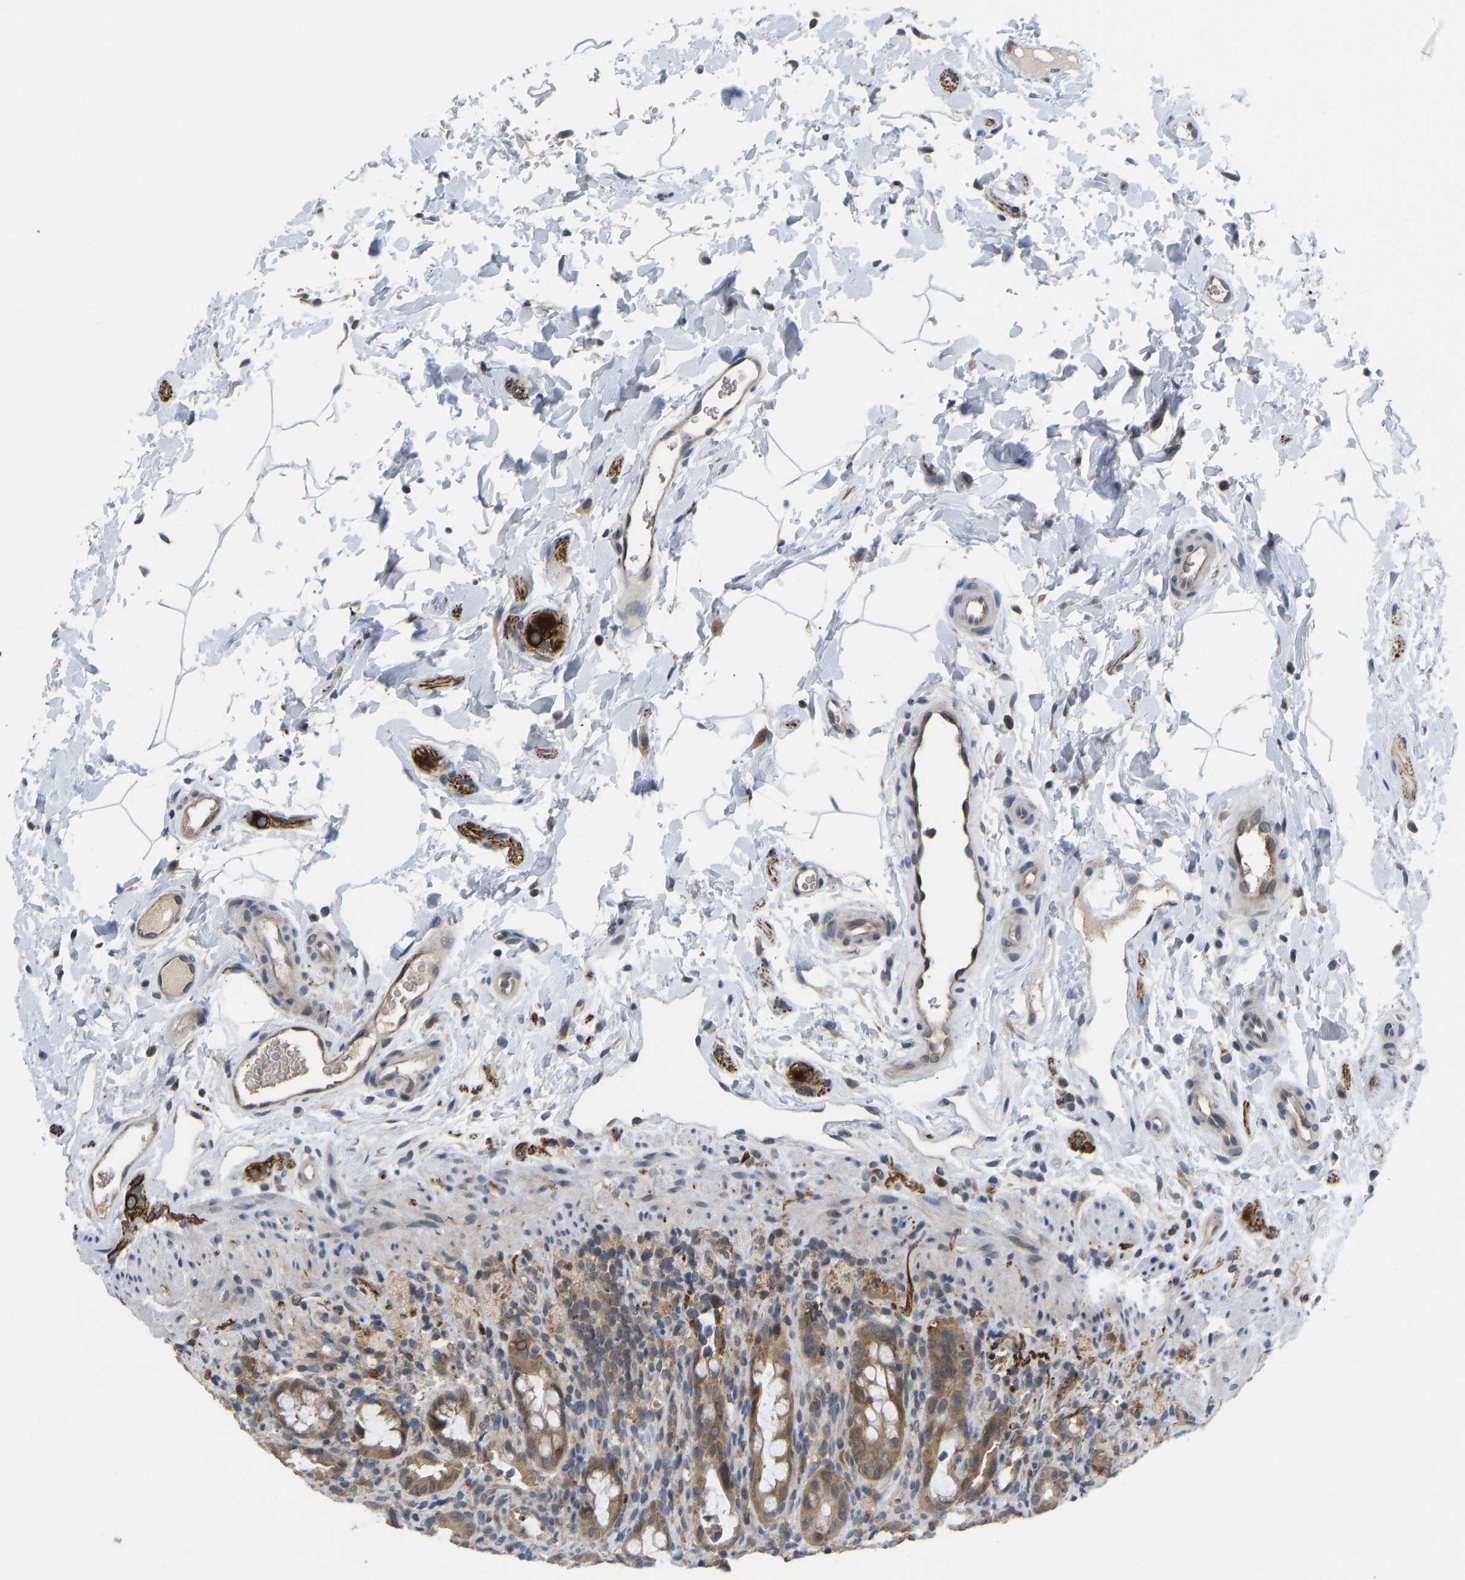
{"staining": {"intensity": "strong", "quantity": ">75%", "location": "cytoplasmic/membranous"}, "tissue": "rectum", "cell_type": "Glandular cells", "image_type": "normal", "snomed": [{"axis": "morphology", "description": "Normal tissue, NOS"}, {"axis": "topography", "description": "Rectum"}], "caption": "A brown stain shows strong cytoplasmic/membranous staining of a protein in glandular cells of benign human rectum. The protein of interest is stained brown, and the nuclei are stained in blue (DAB IHC with brightfield microscopy, high magnification).", "gene": "NDRG3", "patient": {"sex": "male", "age": 44}}